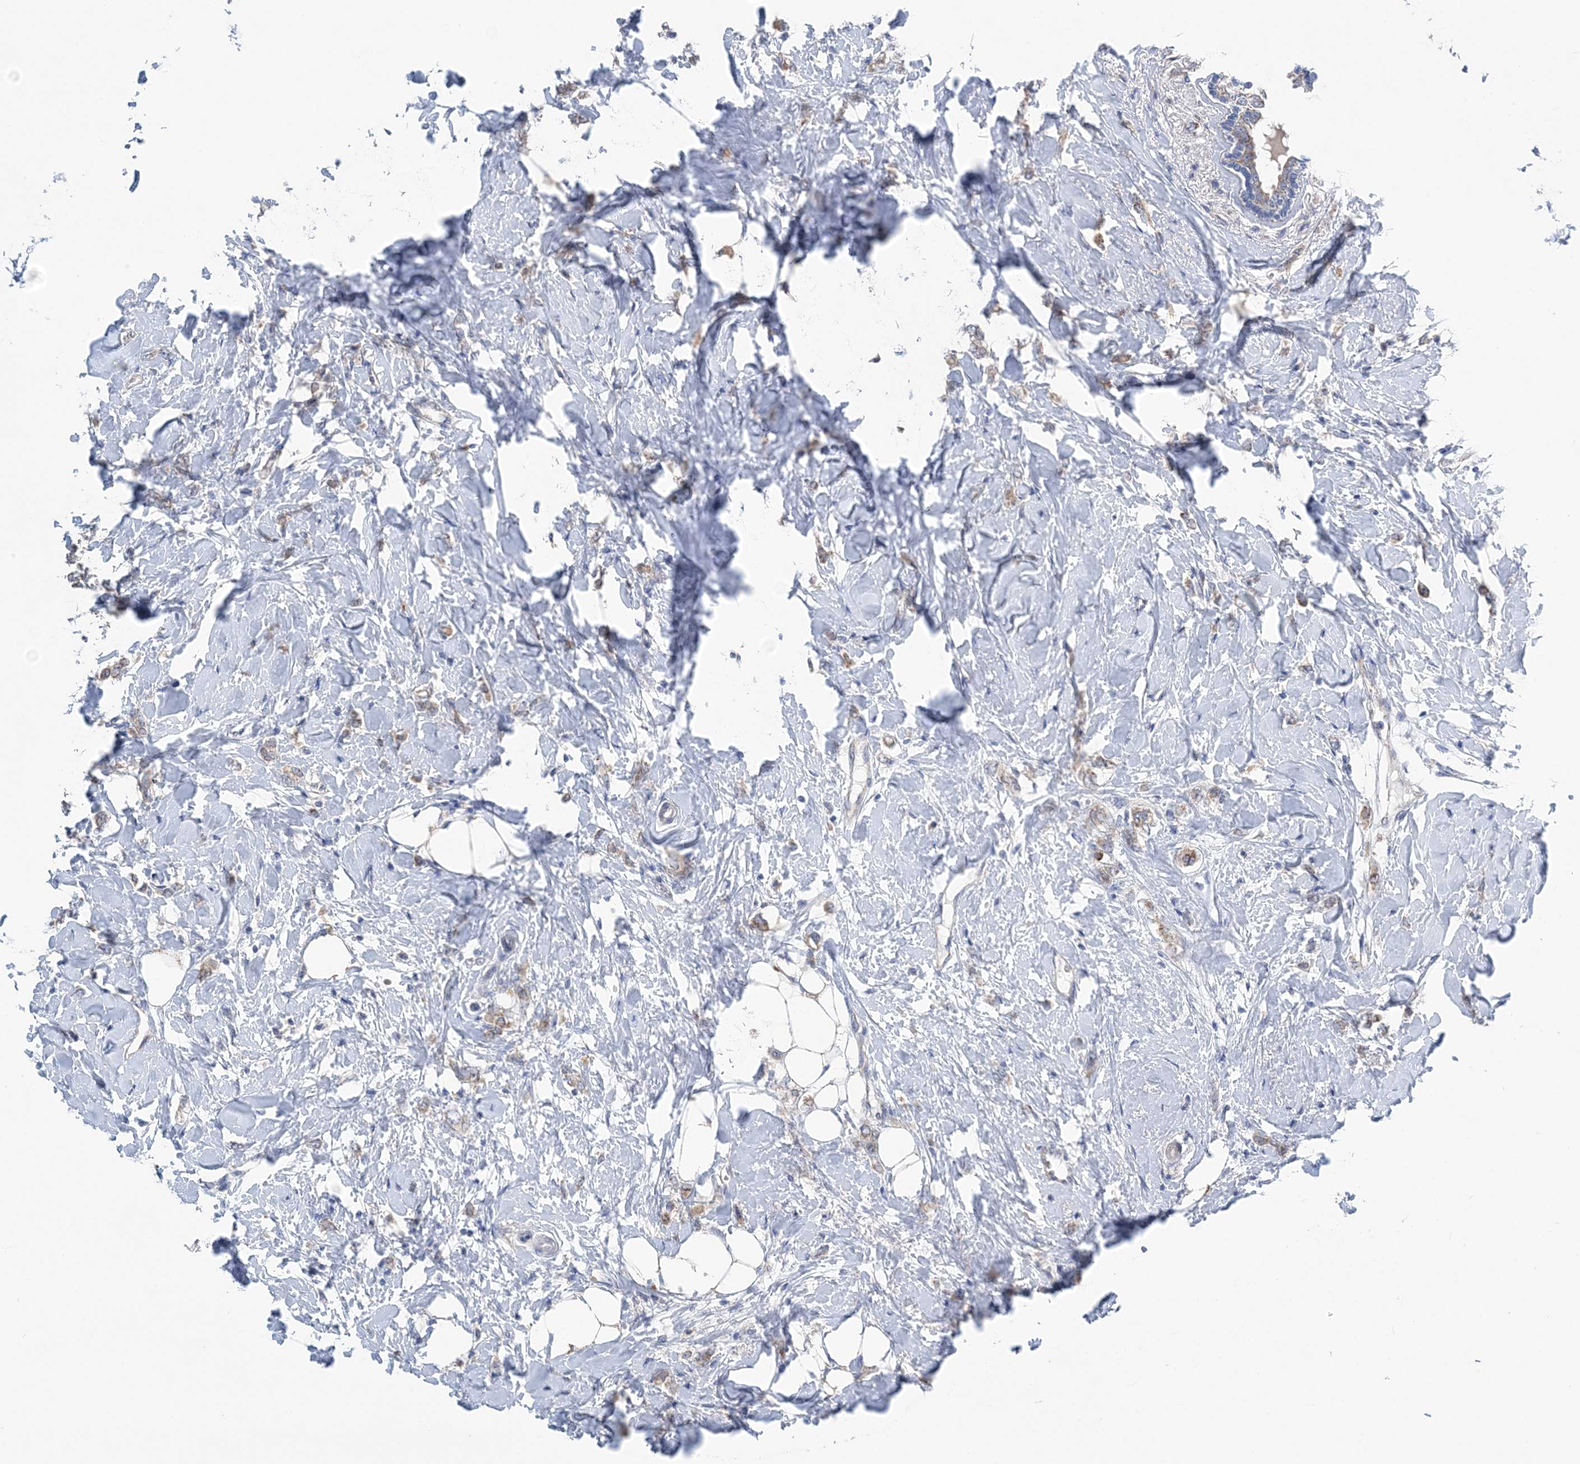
{"staining": {"intensity": "weak", "quantity": "25%-75%", "location": "cytoplasmic/membranous"}, "tissue": "breast cancer", "cell_type": "Tumor cells", "image_type": "cancer", "snomed": [{"axis": "morphology", "description": "Normal tissue, NOS"}, {"axis": "morphology", "description": "Lobular carcinoma"}, {"axis": "topography", "description": "Breast"}], "caption": "Immunohistochemistry (IHC) histopathology image of neoplastic tissue: breast lobular carcinoma stained using immunohistochemistry shows low levels of weak protein expression localized specifically in the cytoplasmic/membranous of tumor cells, appearing as a cytoplasmic/membranous brown color.", "gene": "COPE", "patient": {"sex": "female", "age": 47}}